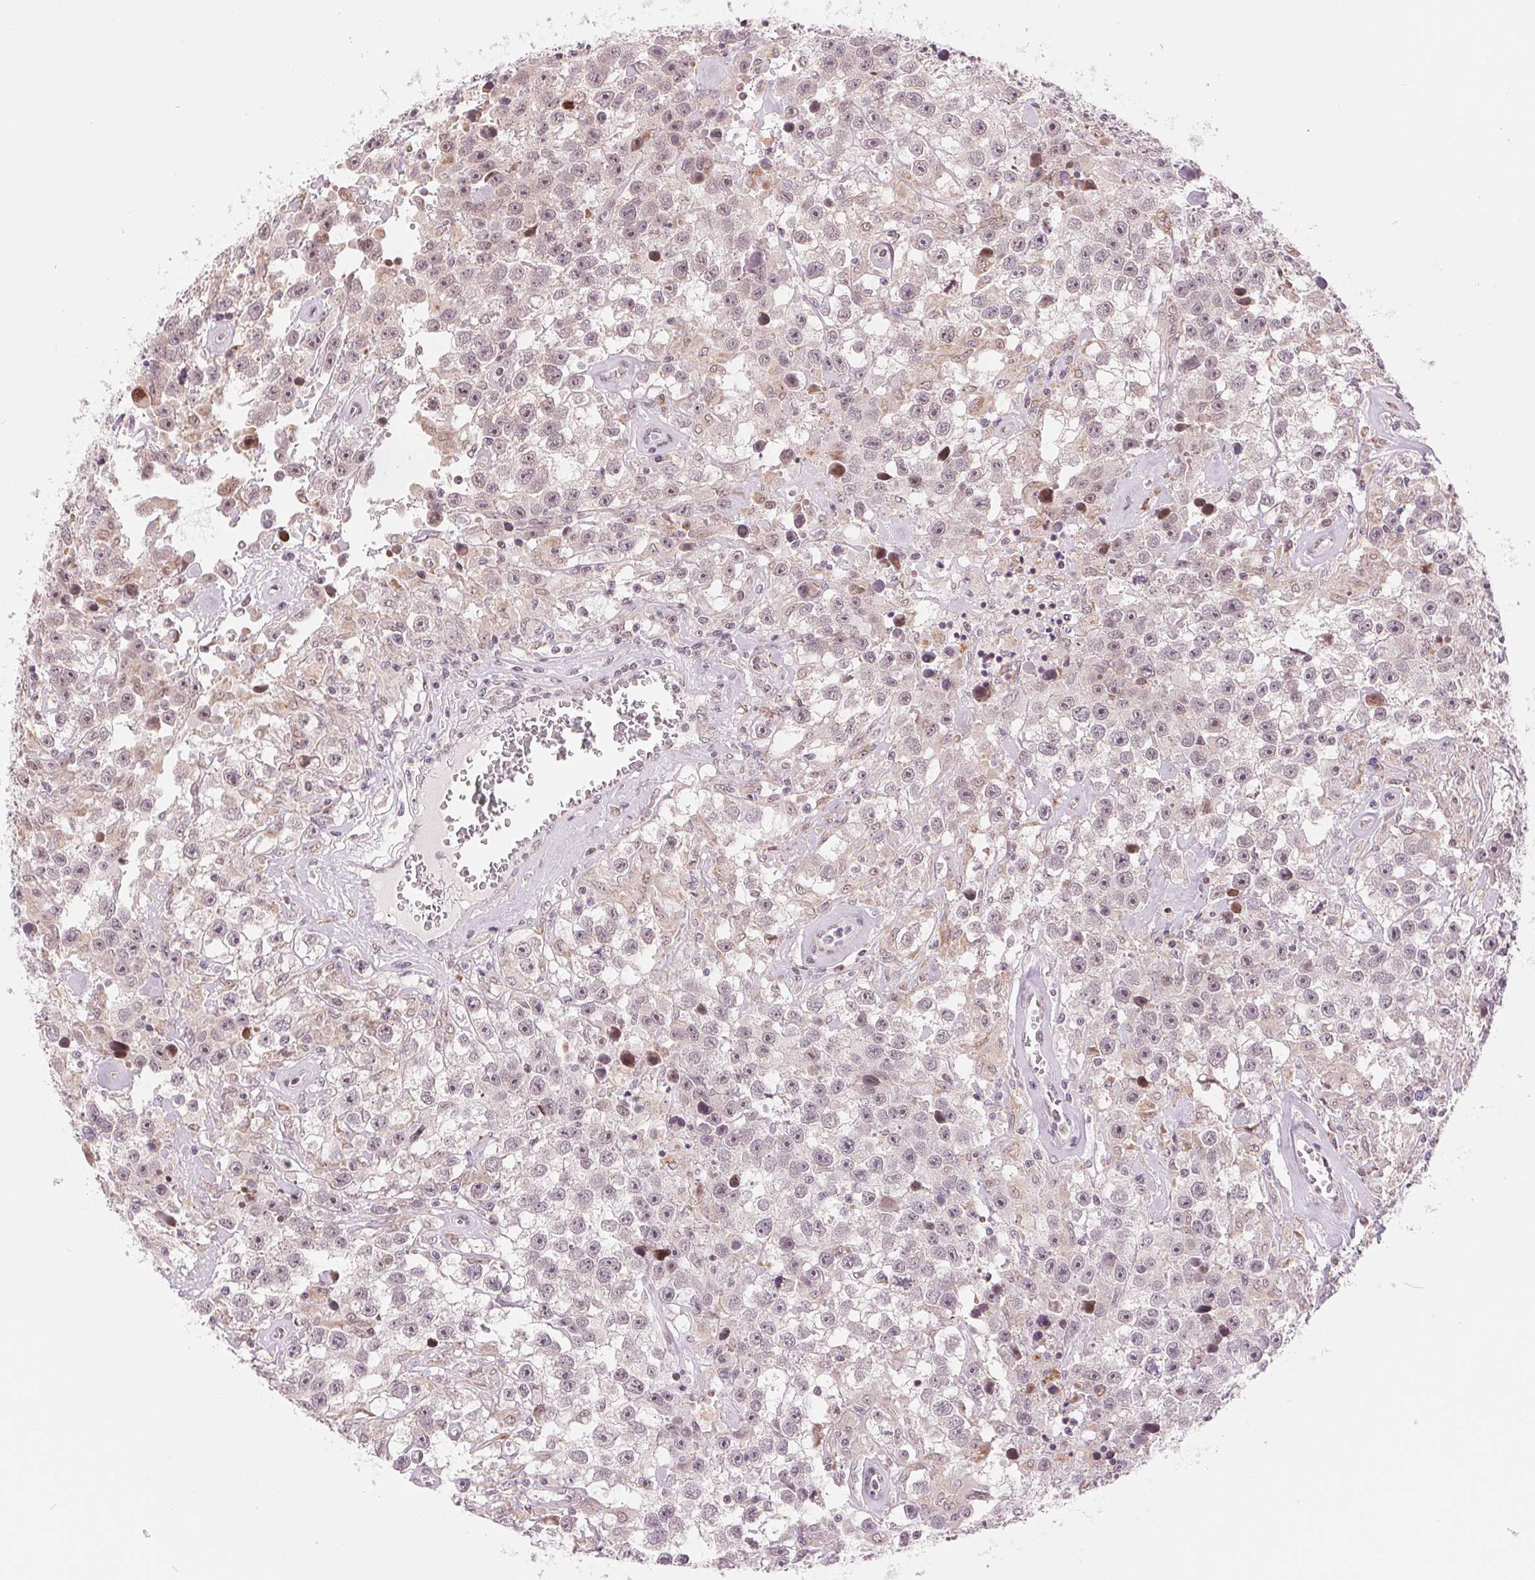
{"staining": {"intensity": "weak", "quantity": "<25%", "location": "nuclear"}, "tissue": "testis cancer", "cell_type": "Tumor cells", "image_type": "cancer", "snomed": [{"axis": "morphology", "description": "Seminoma, NOS"}, {"axis": "topography", "description": "Testis"}], "caption": "High magnification brightfield microscopy of testis cancer (seminoma) stained with DAB (brown) and counterstained with hematoxylin (blue): tumor cells show no significant staining.", "gene": "ARHGAP32", "patient": {"sex": "male", "age": 43}}